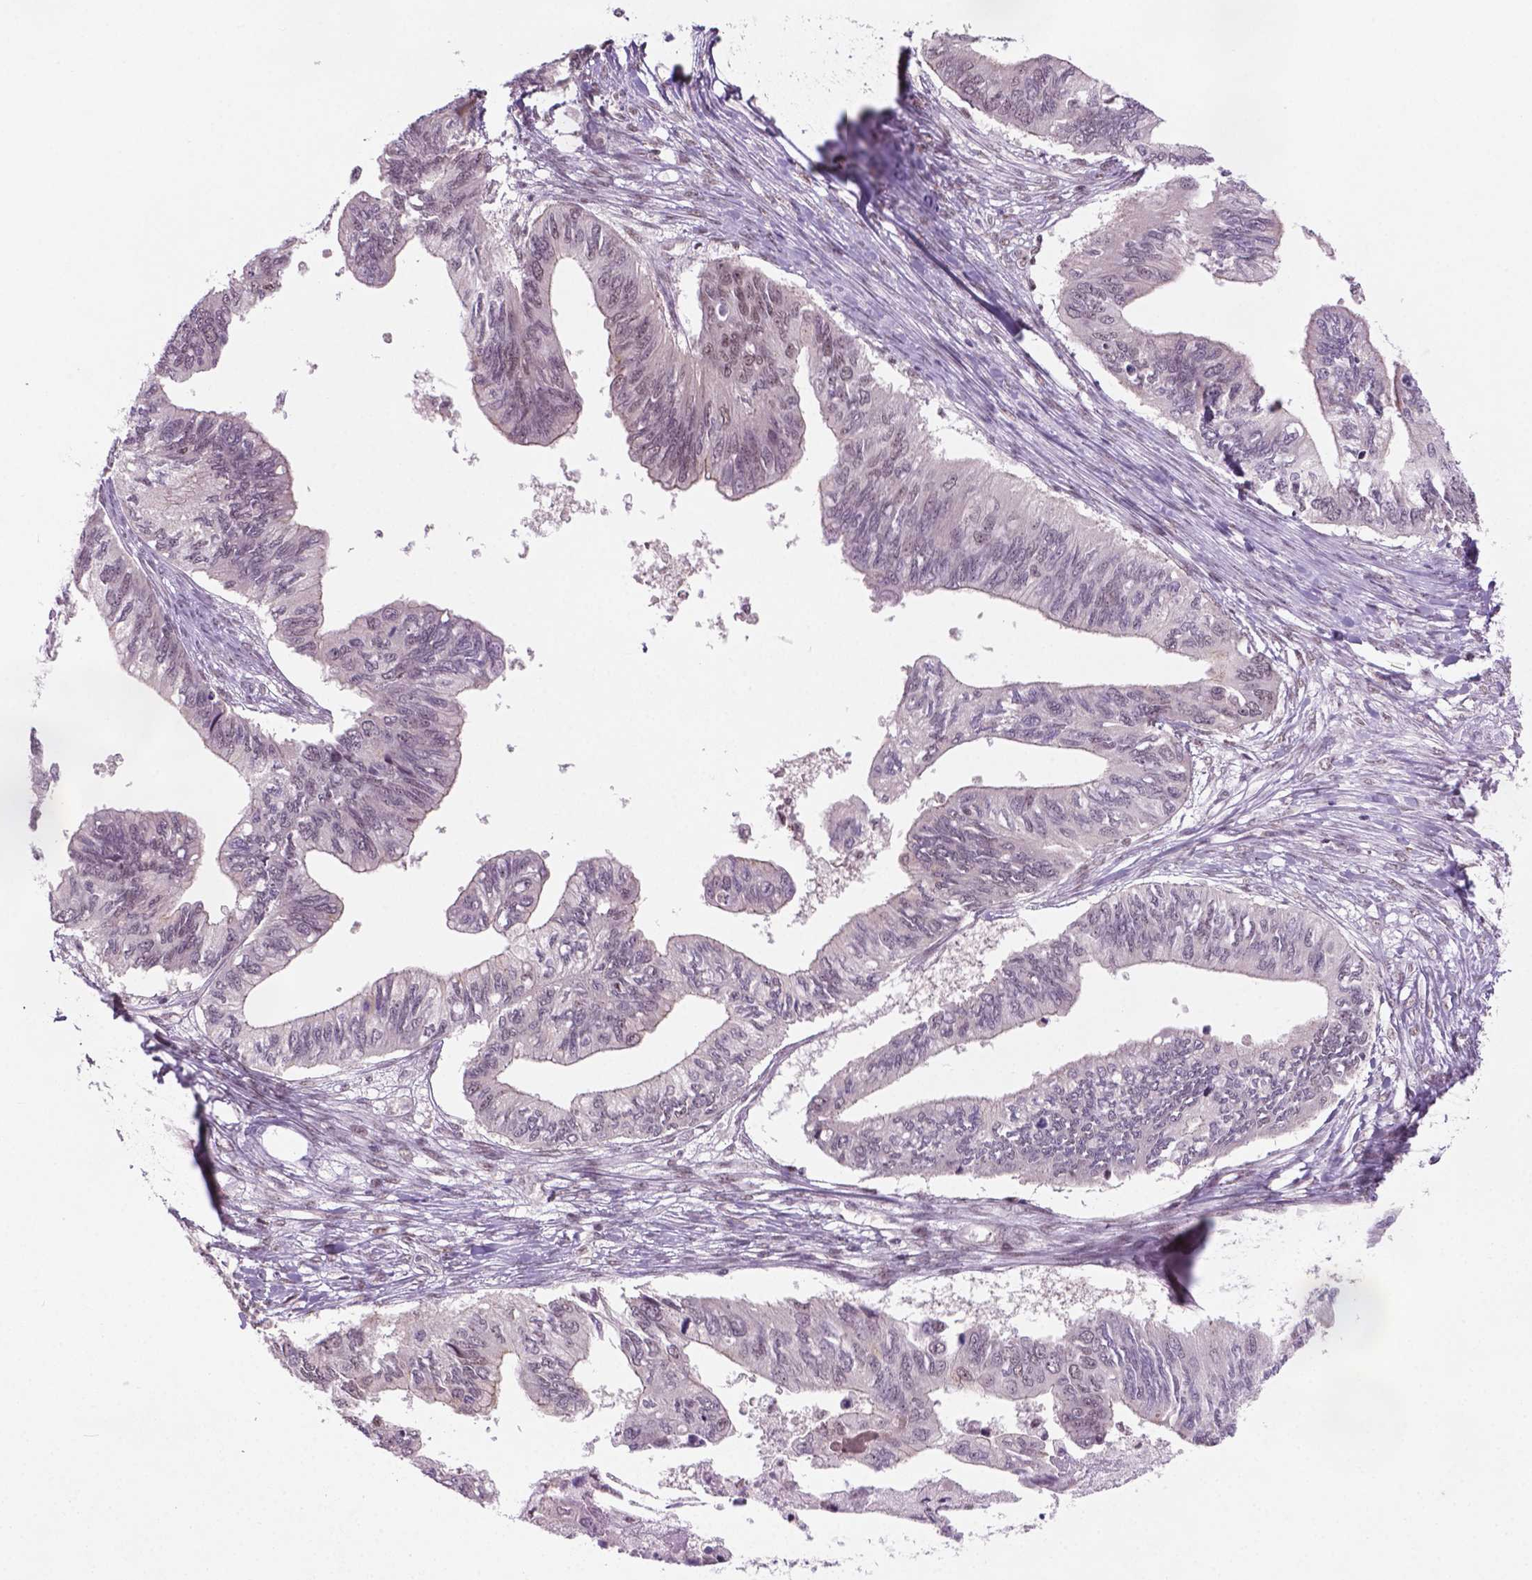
{"staining": {"intensity": "weak", "quantity": "25%-75%", "location": "nuclear"}, "tissue": "ovarian cancer", "cell_type": "Tumor cells", "image_type": "cancer", "snomed": [{"axis": "morphology", "description": "Cystadenocarcinoma, mucinous, NOS"}, {"axis": "topography", "description": "Ovary"}], "caption": "High-magnification brightfield microscopy of mucinous cystadenocarcinoma (ovarian) stained with DAB (3,3'-diaminobenzidine) (brown) and counterstained with hematoxylin (blue). tumor cells exhibit weak nuclear staining is appreciated in approximately25%-75% of cells.", "gene": "PHAX", "patient": {"sex": "female", "age": 76}}